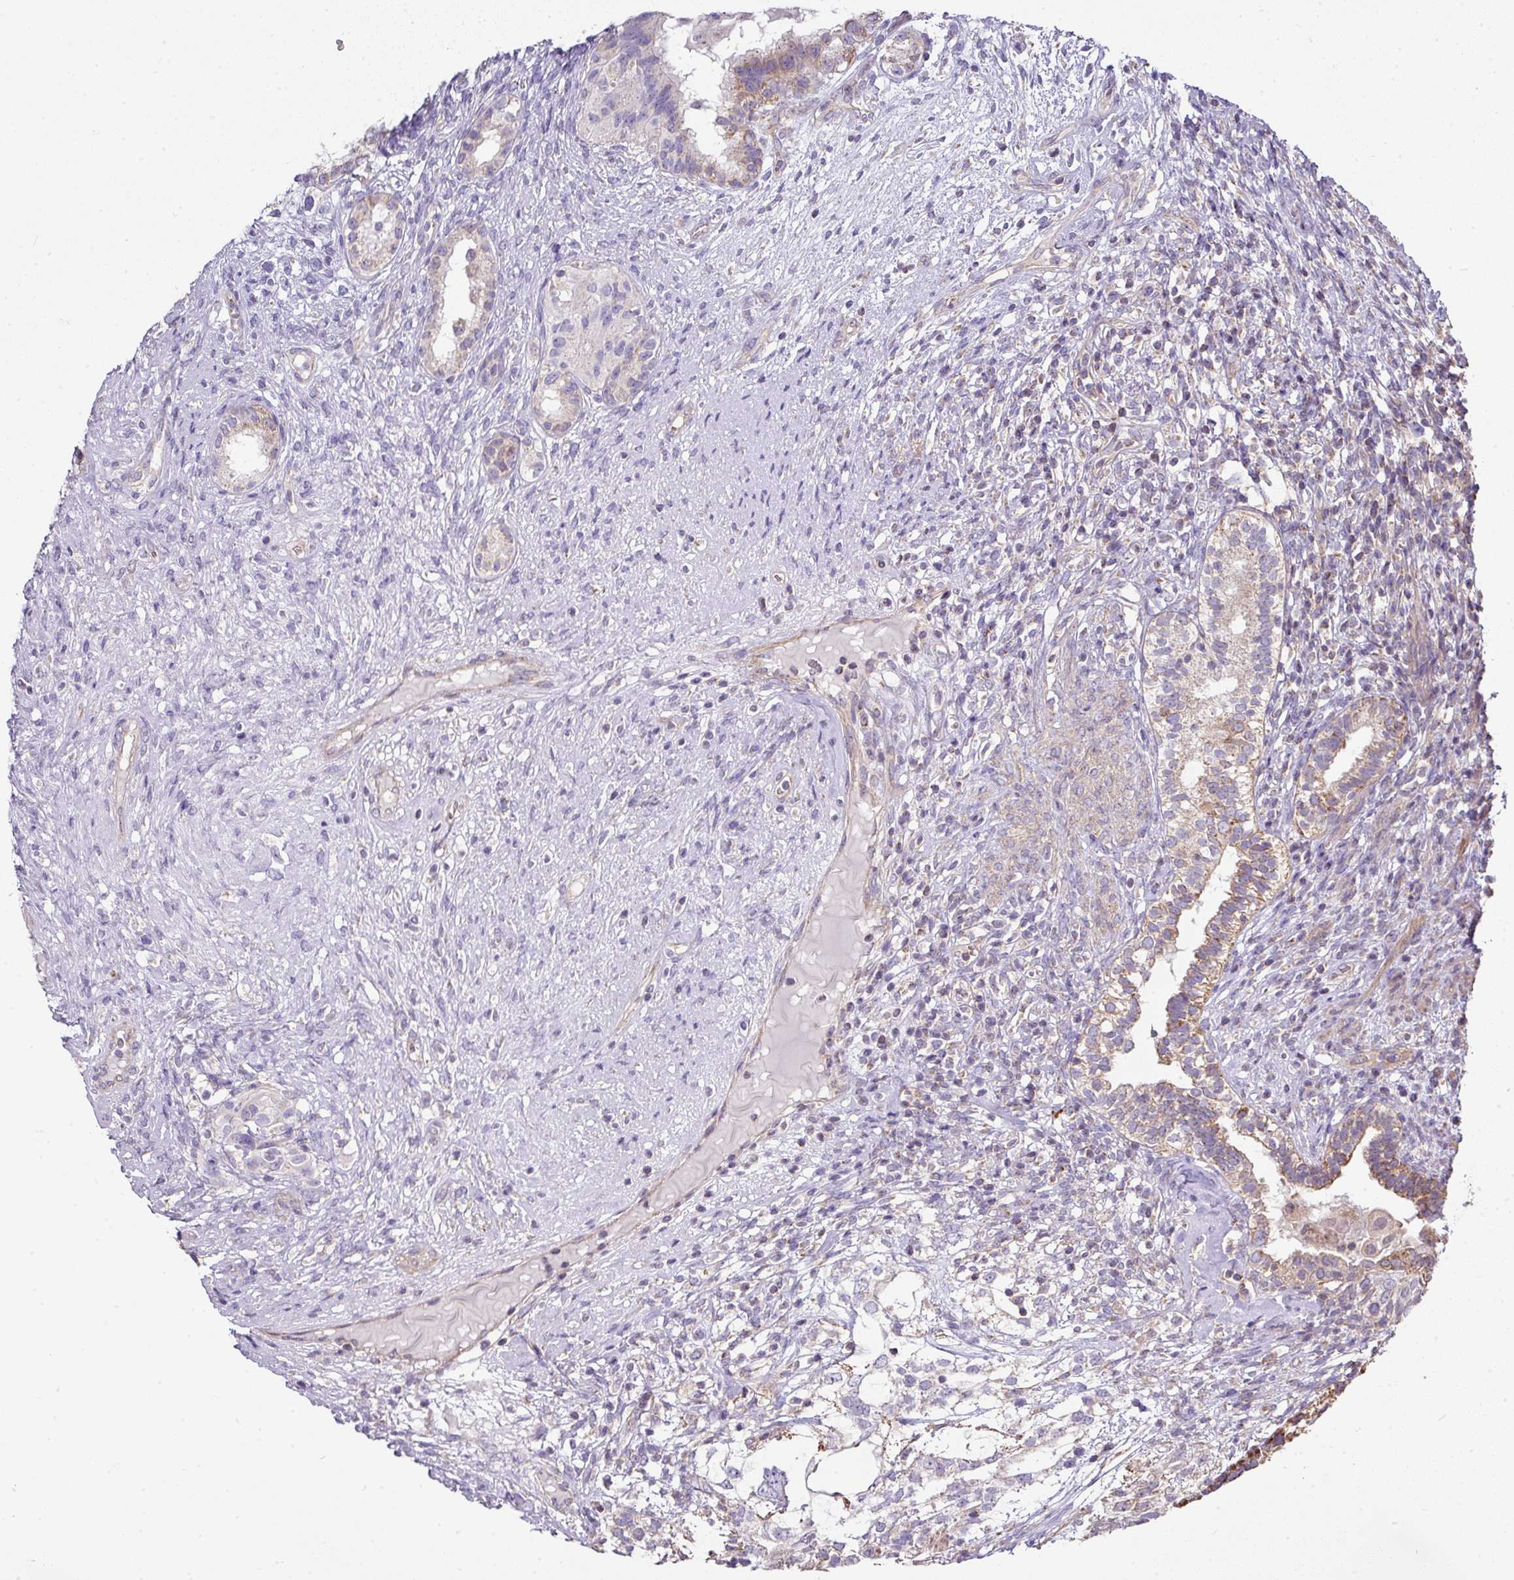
{"staining": {"intensity": "moderate", "quantity": "25%-75%", "location": "cytoplasmic/membranous"}, "tissue": "testis cancer", "cell_type": "Tumor cells", "image_type": "cancer", "snomed": [{"axis": "morphology", "description": "Seminoma, NOS"}, {"axis": "morphology", "description": "Carcinoma, Embryonal, NOS"}, {"axis": "topography", "description": "Testis"}], "caption": "The histopathology image reveals immunohistochemical staining of testis embryonal carcinoma. There is moderate cytoplasmic/membranous staining is present in about 25%-75% of tumor cells.", "gene": "STK35", "patient": {"sex": "male", "age": 41}}